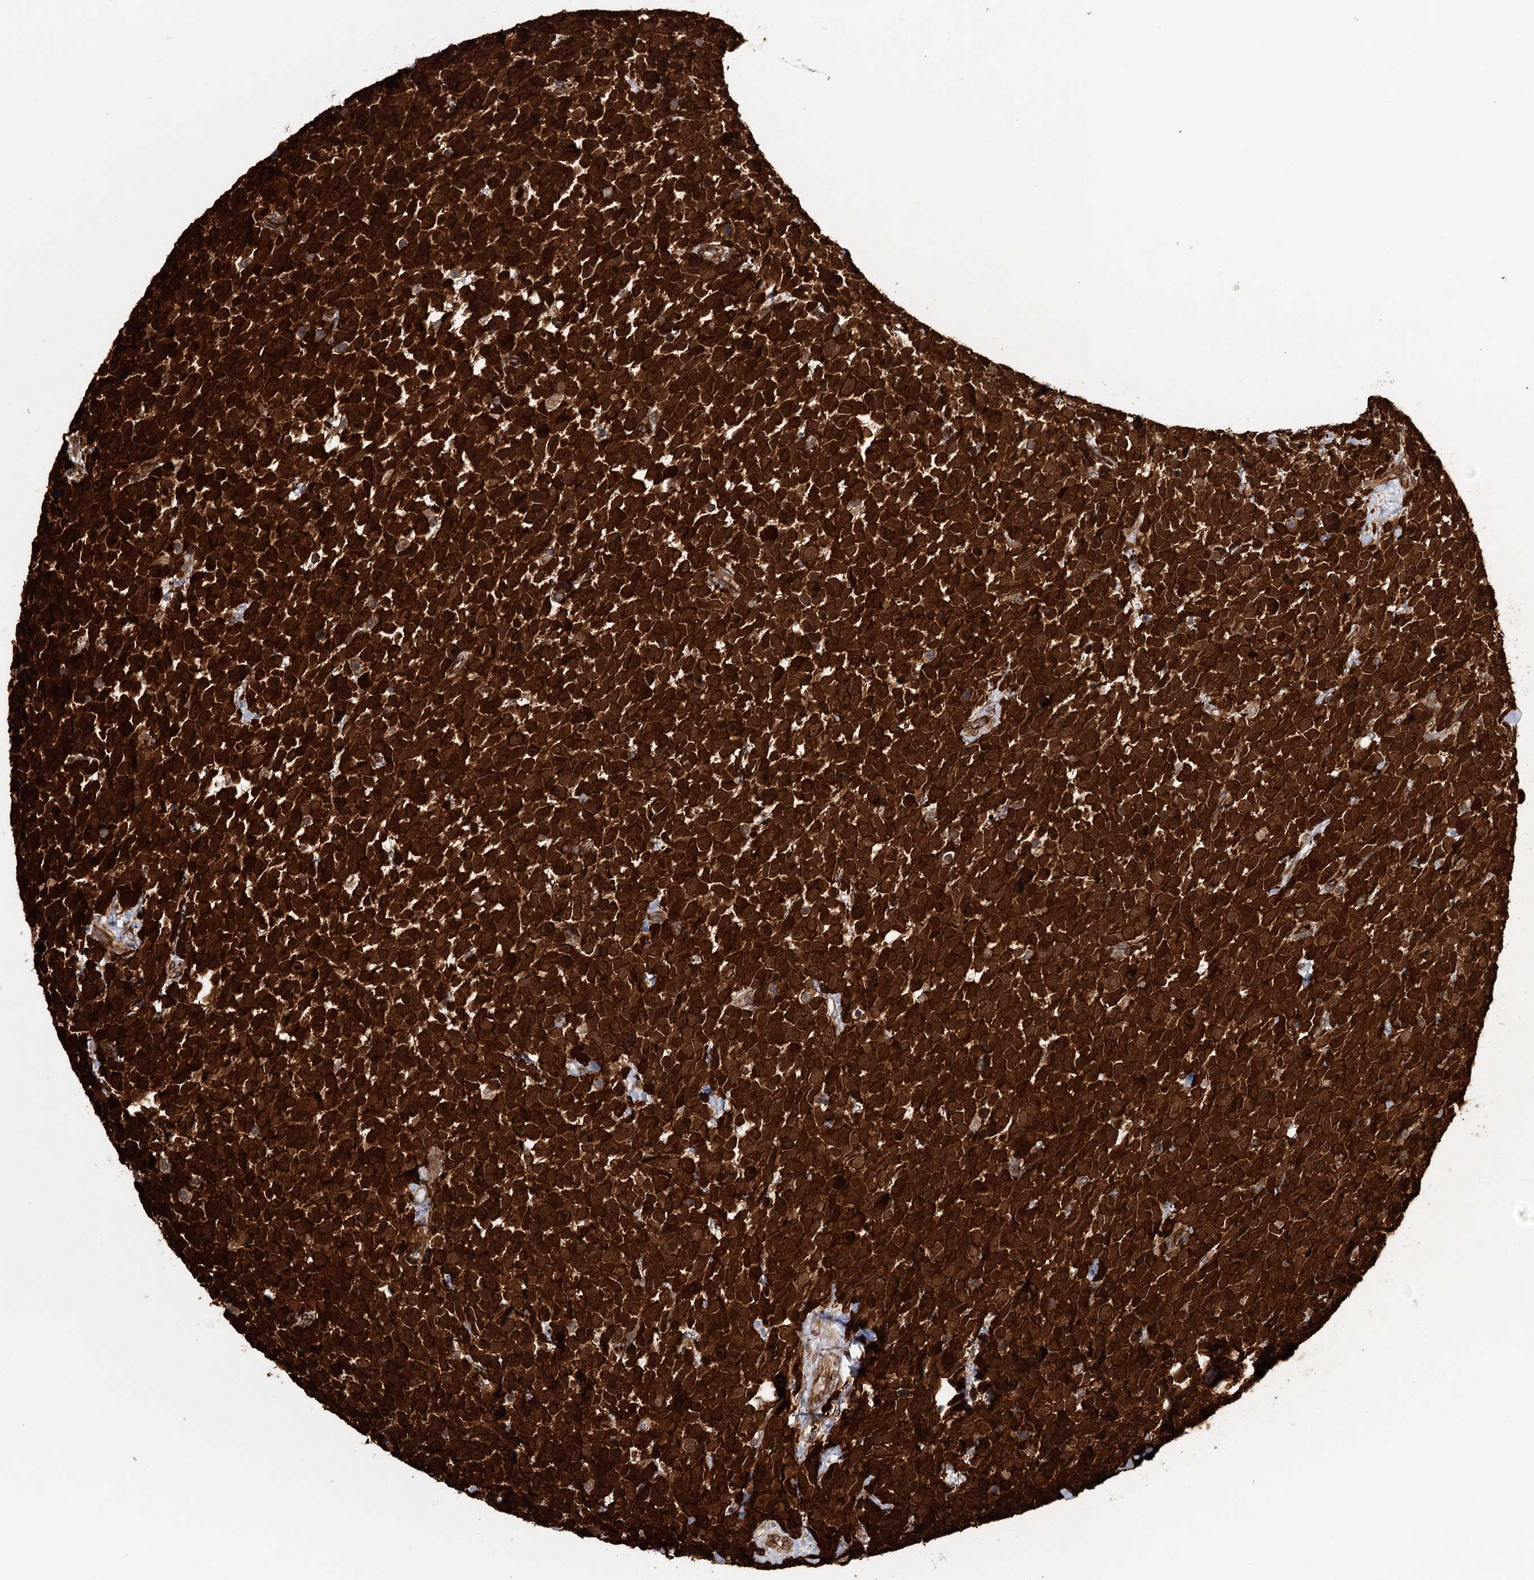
{"staining": {"intensity": "strong", "quantity": ">75%", "location": "cytoplasmic/membranous,nuclear"}, "tissue": "urothelial cancer", "cell_type": "Tumor cells", "image_type": "cancer", "snomed": [{"axis": "morphology", "description": "Urothelial carcinoma, High grade"}, {"axis": "topography", "description": "Urinary bladder"}], "caption": "A high amount of strong cytoplasmic/membranous and nuclear positivity is identified in approximately >75% of tumor cells in urothelial cancer tissue.", "gene": "MKNK1", "patient": {"sex": "female", "age": 82}}